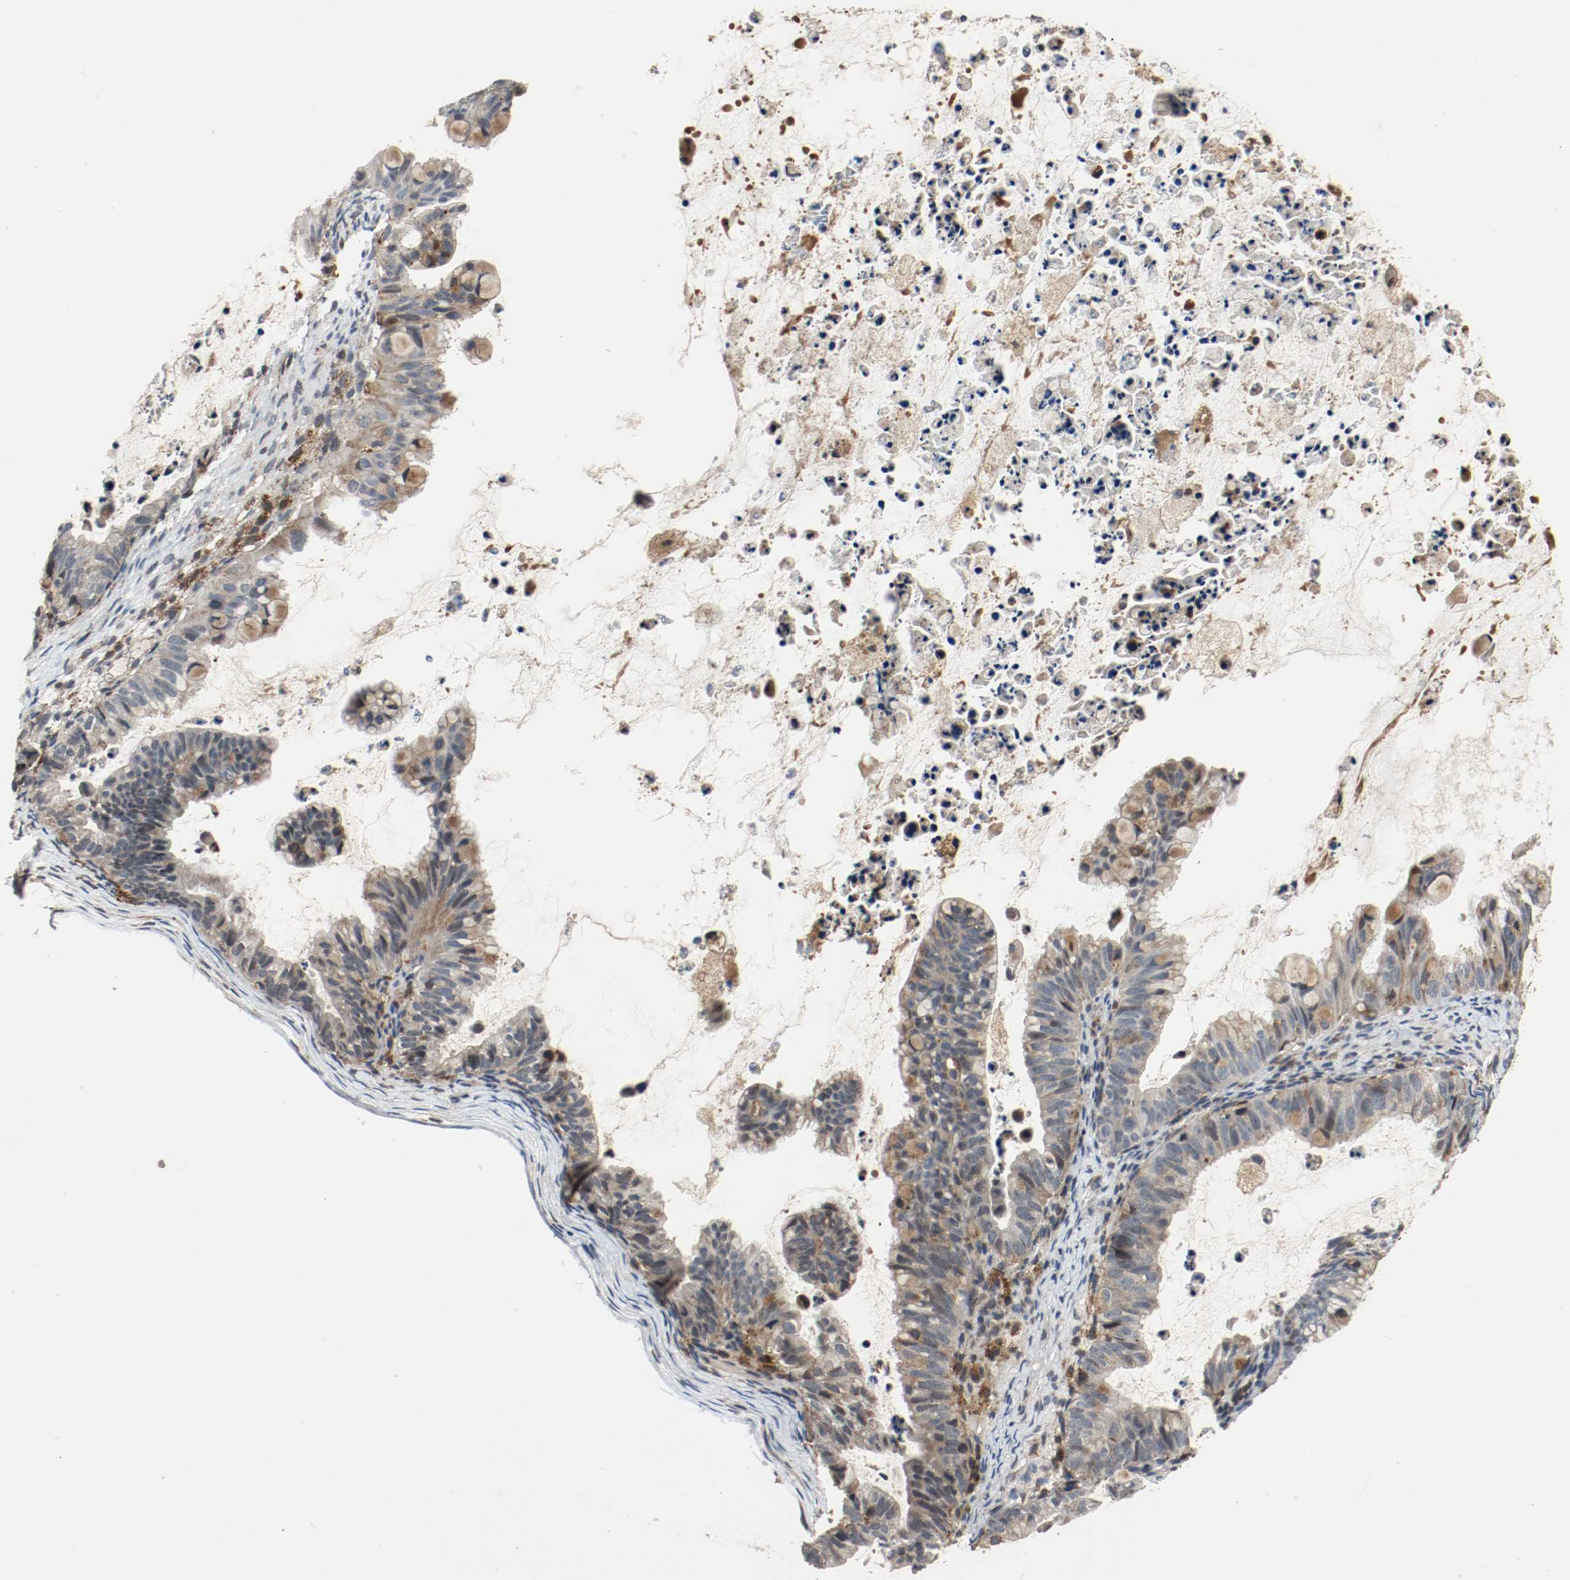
{"staining": {"intensity": "moderate", "quantity": ">75%", "location": "cytoplasmic/membranous"}, "tissue": "ovarian cancer", "cell_type": "Tumor cells", "image_type": "cancer", "snomed": [{"axis": "morphology", "description": "Cystadenocarcinoma, mucinous, NOS"}, {"axis": "topography", "description": "Ovary"}], "caption": "This is a histology image of immunohistochemistry staining of ovarian mucinous cystadenocarcinoma, which shows moderate expression in the cytoplasmic/membranous of tumor cells.", "gene": "LAMP2", "patient": {"sex": "female", "age": 36}}